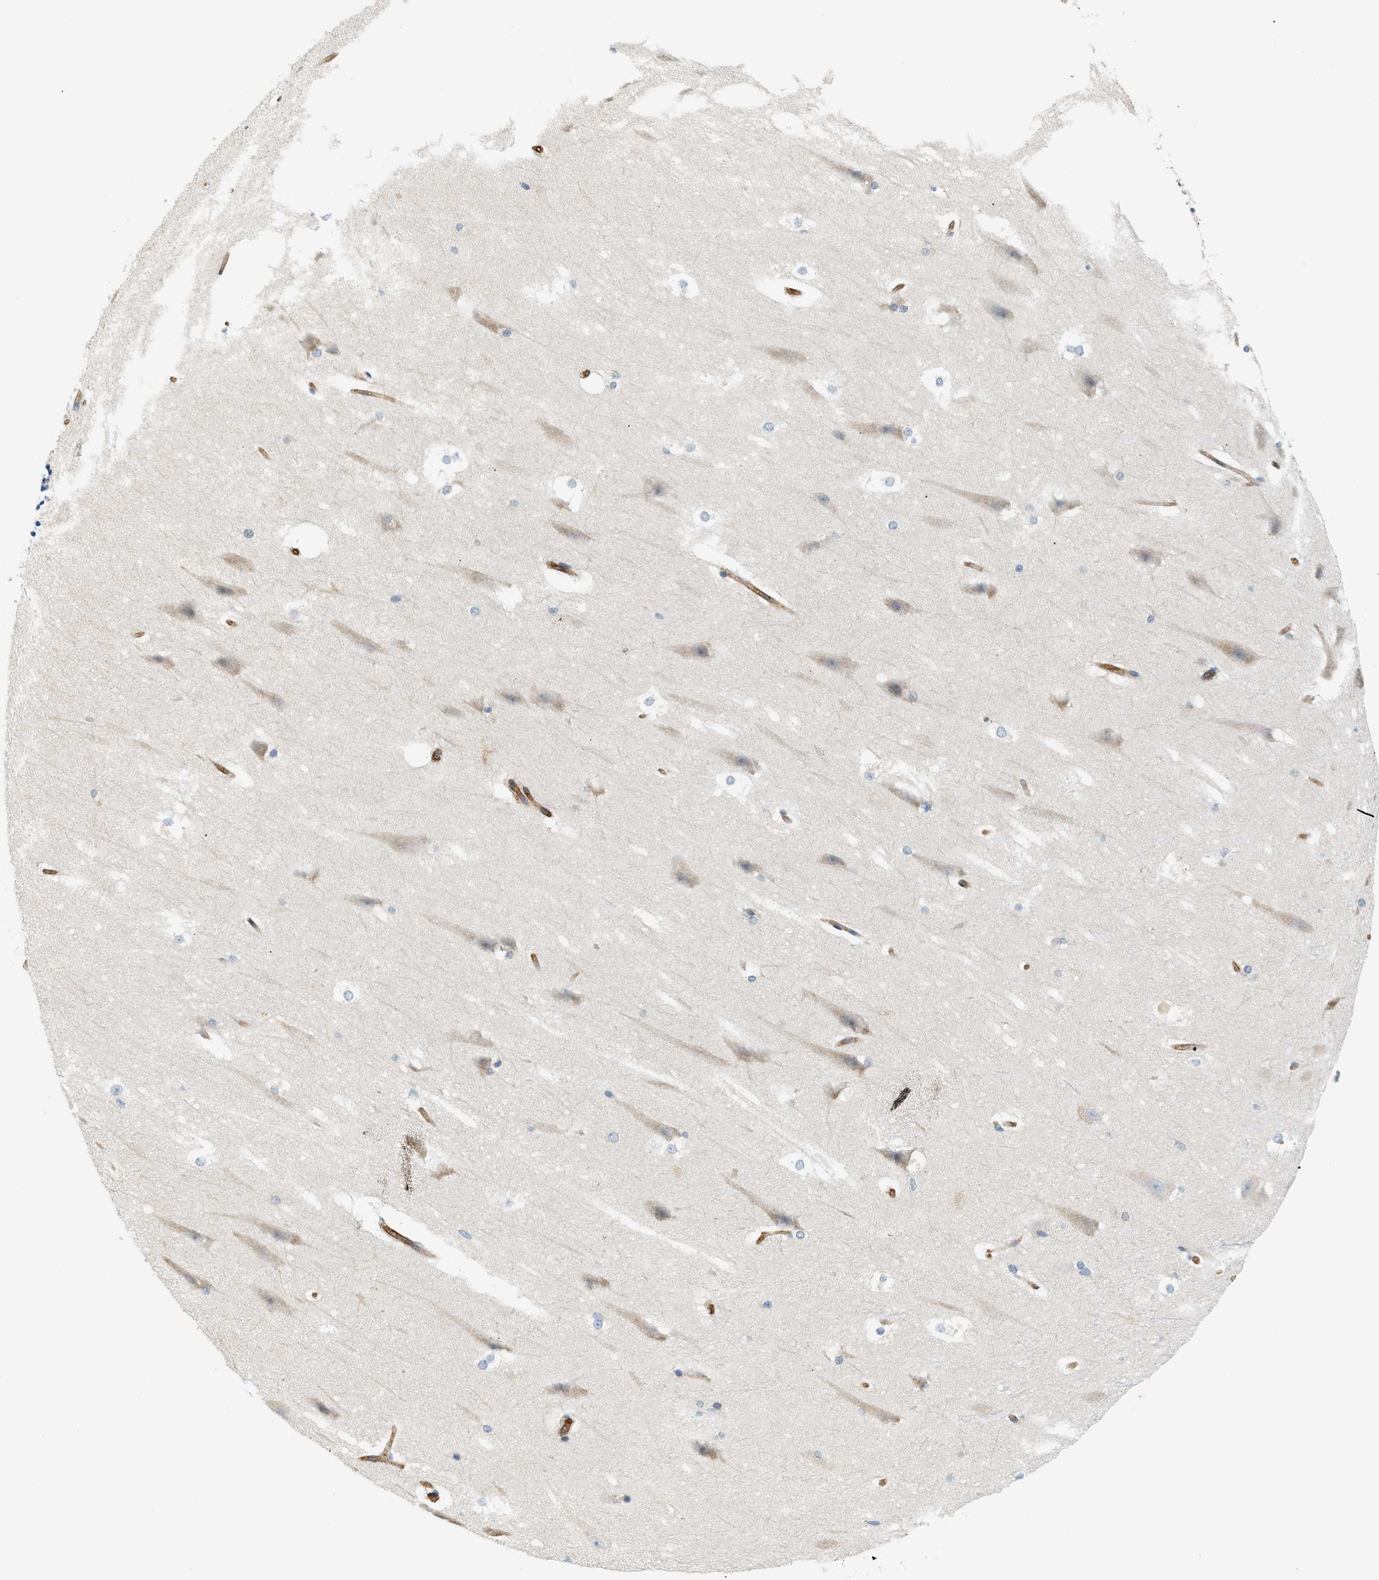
{"staining": {"intensity": "negative", "quantity": "none", "location": "none"}, "tissue": "hippocampus", "cell_type": "Glial cells", "image_type": "normal", "snomed": [{"axis": "morphology", "description": "Normal tissue, NOS"}, {"axis": "topography", "description": "Hippocampus"}], "caption": "High magnification brightfield microscopy of unremarkable hippocampus stained with DAB (brown) and counterstained with hematoxylin (blue): glial cells show no significant expression.", "gene": "CYTH2", "patient": {"sex": "female", "age": 19}}